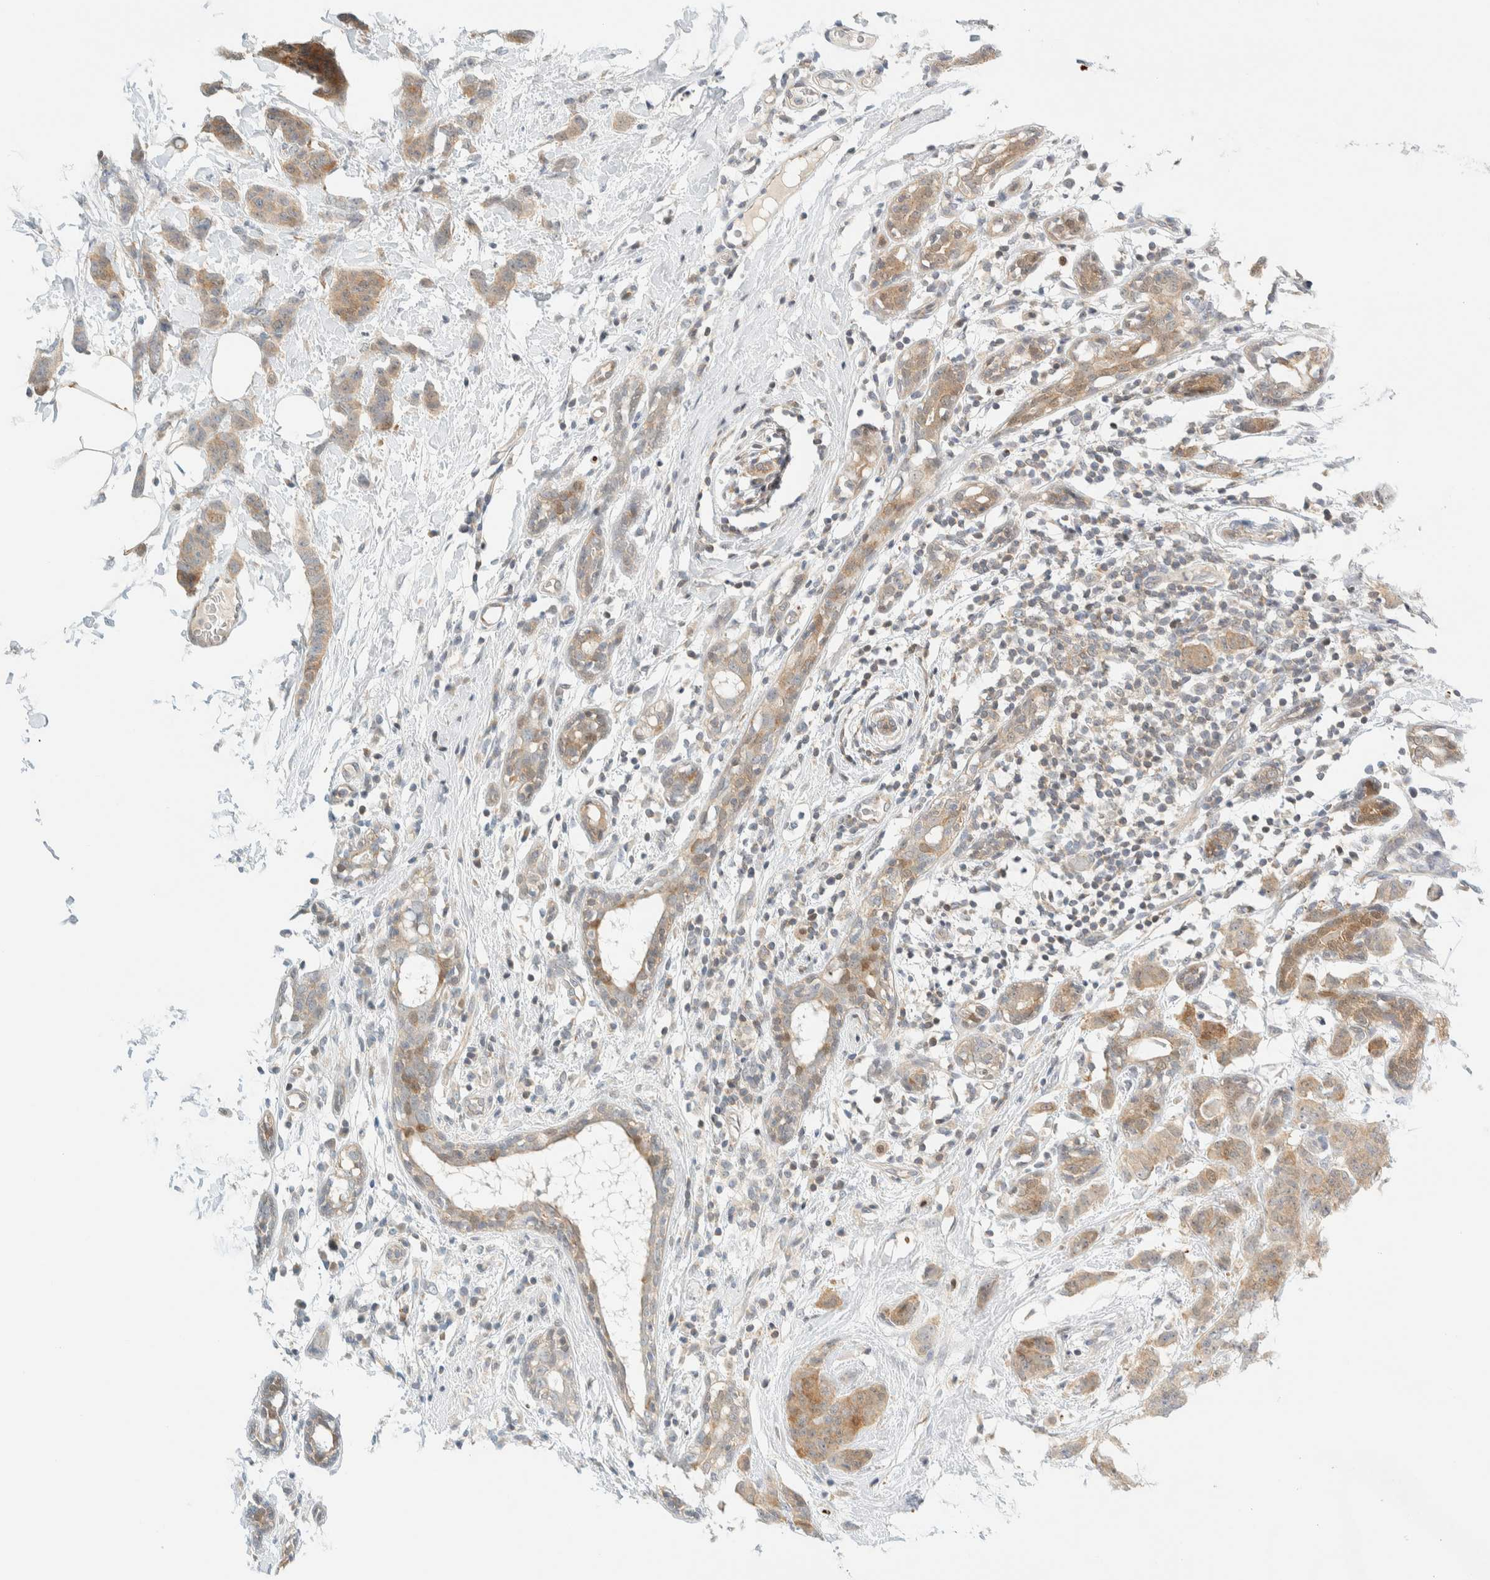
{"staining": {"intensity": "weak", "quantity": "25%-75%", "location": "cytoplasmic/membranous"}, "tissue": "breast cancer", "cell_type": "Tumor cells", "image_type": "cancer", "snomed": [{"axis": "morphology", "description": "Normal tissue, NOS"}, {"axis": "morphology", "description": "Duct carcinoma"}, {"axis": "topography", "description": "Breast"}], "caption": "Immunohistochemistry (DAB) staining of infiltrating ductal carcinoma (breast) displays weak cytoplasmic/membranous protein staining in about 25%-75% of tumor cells.", "gene": "PCYT2", "patient": {"sex": "female", "age": 40}}